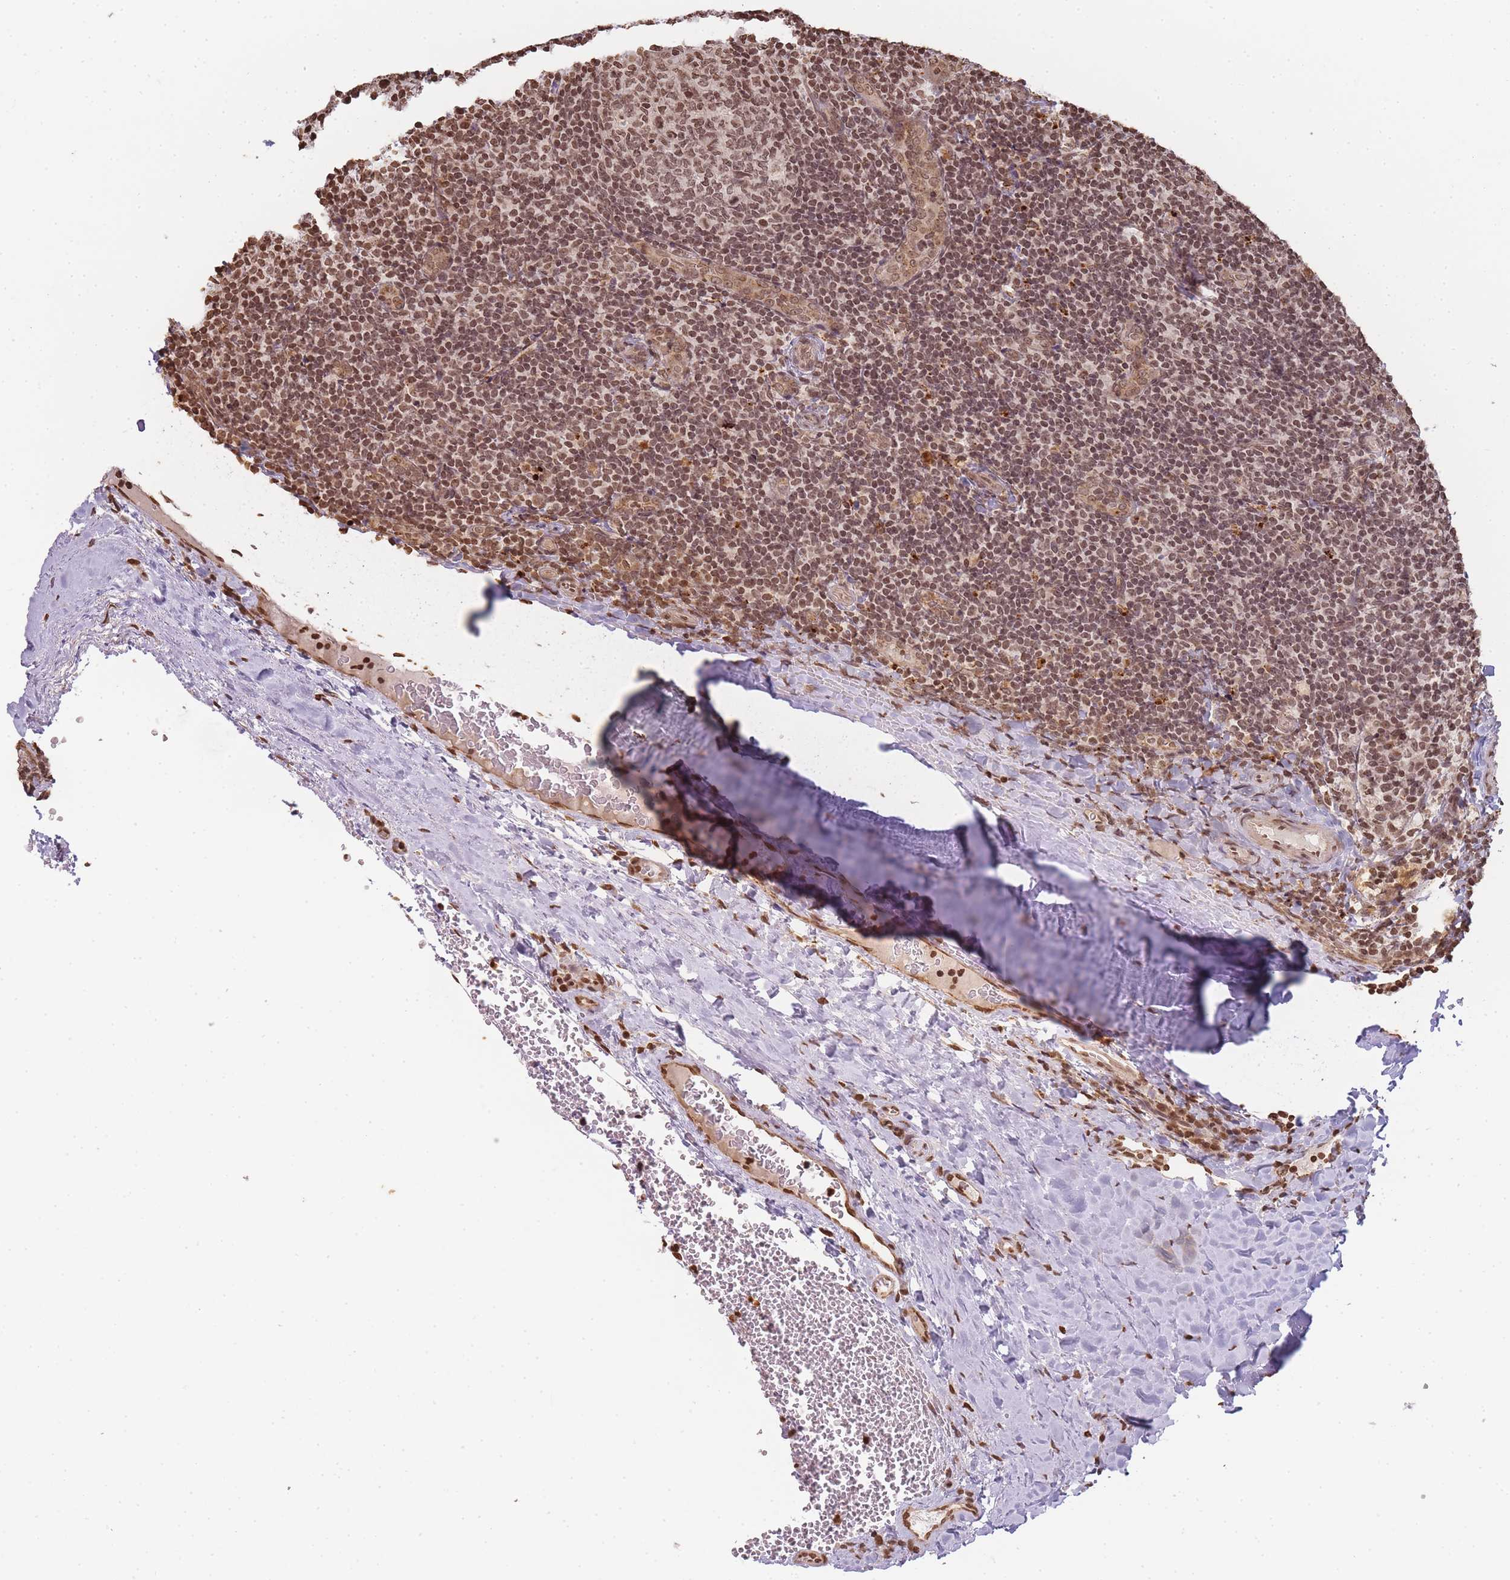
{"staining": {"intensity": "moderate", "quantity": ">75%", "location": "nuclear"}, "tissue": "tonsil", "cell_type": "Germinal center cells", "image_type": "normal", "snomed": [{"axis": "morphology", "description": "Normal tissue, NOS"}, {"axis": "topography", "description": "Tonsil"}], "caption": "A brown stain labels moderate nuclear expression of a protein in germinal center cells of normal human tonsil.", "gene": "WWTR1", "patient": {"sex": "male", "age": 17}}